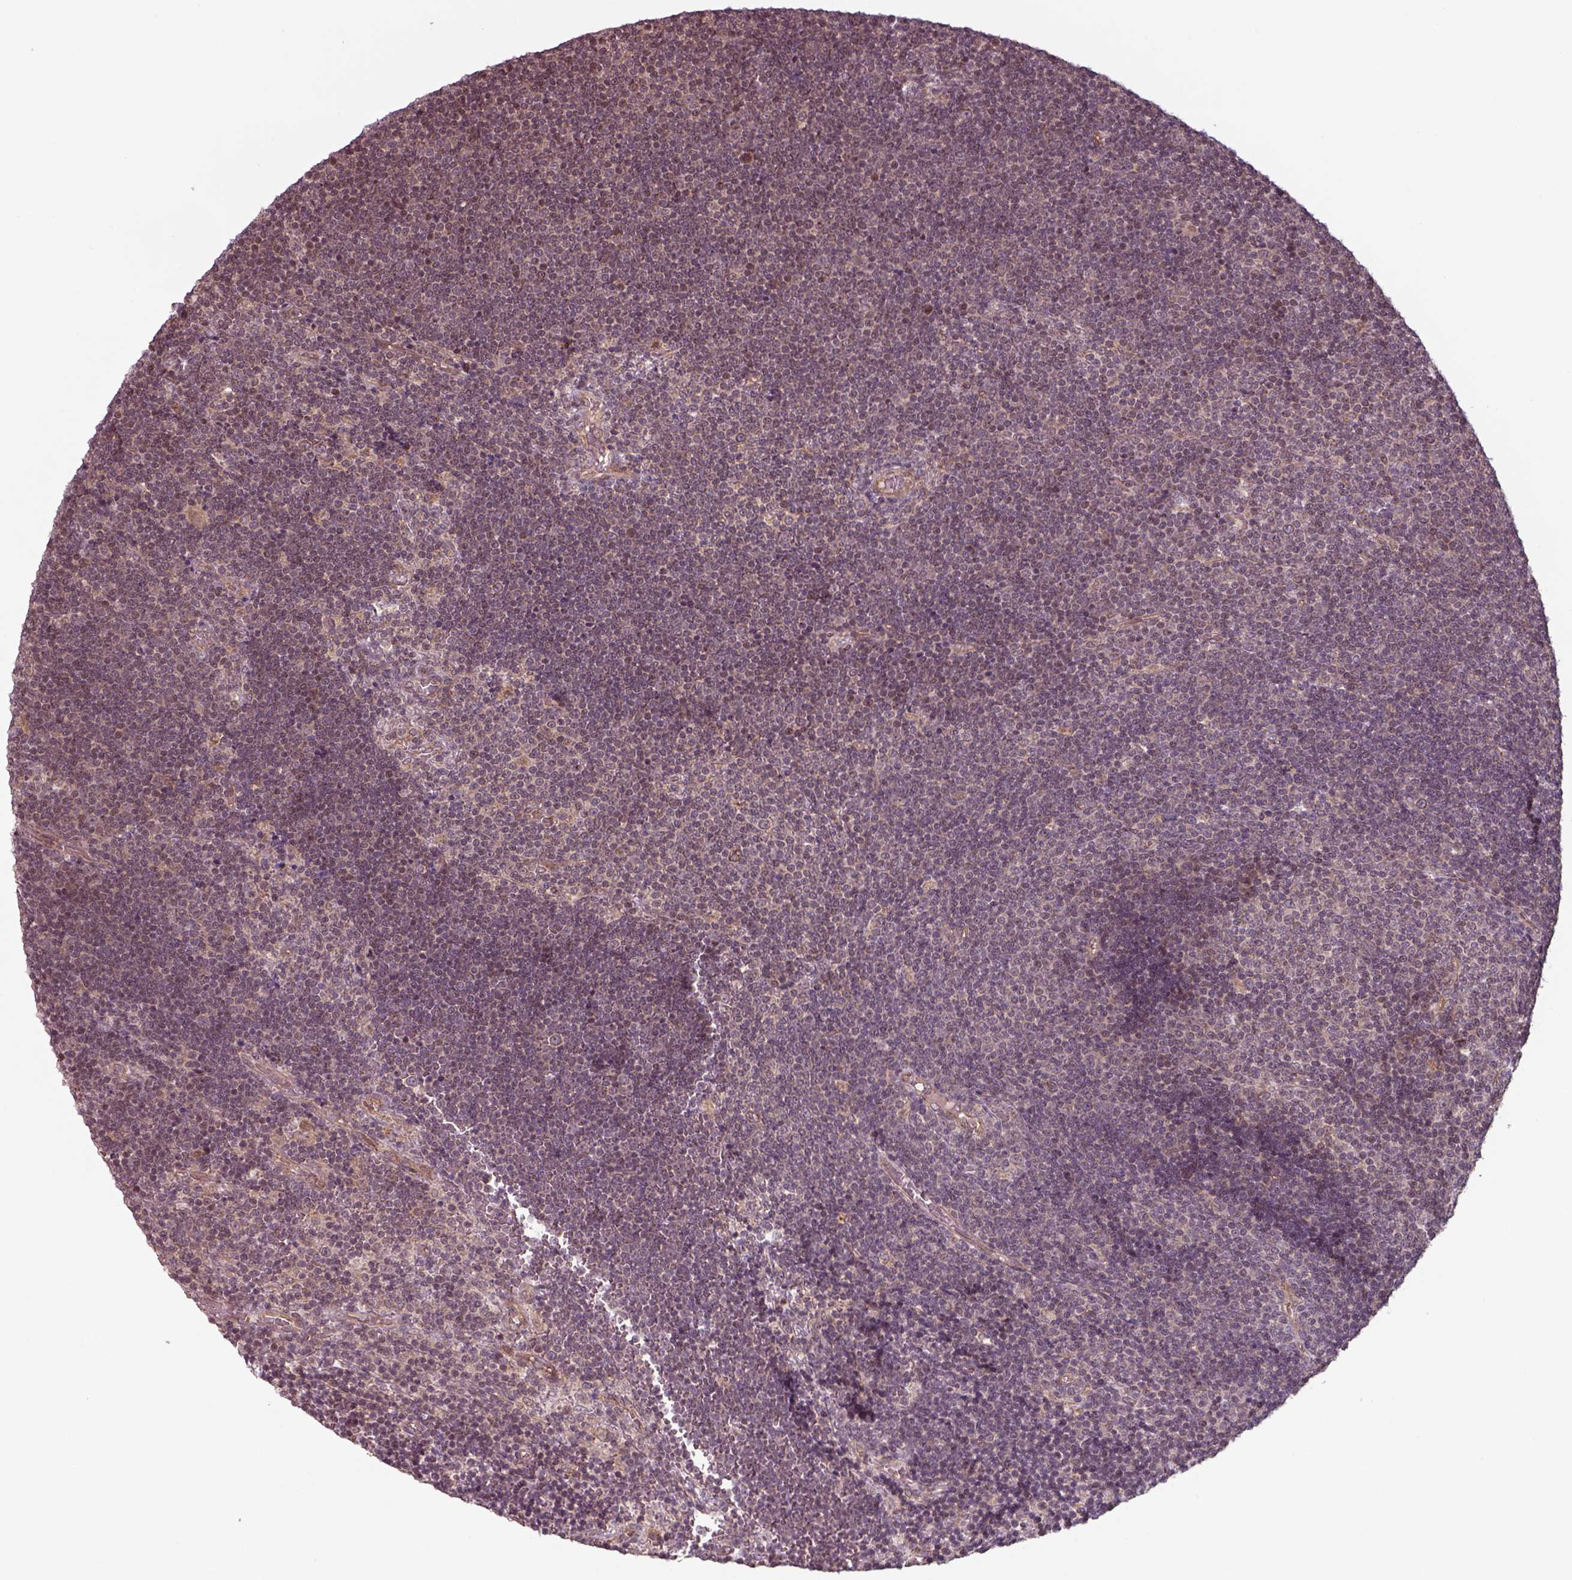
{"staining": {"intensity": "weak", "quantity": "<25%", "location": "cytoplasmic/membranous"}, "tissue": "lymphoma", "cell_type": "Tumor cells", "image_type": "cancer", "snomed": [{"axis": "morphology", "description": "Malignant lymphoma, non-Hodgkin's type, Low grade"}, {"axis": "topography", "description": "Brain"}], "caption": "There is no significant positivity in tumor cells of lymphoma.", "gene": "CHMP3", "patient": {"sex": "female", "age": 66}}